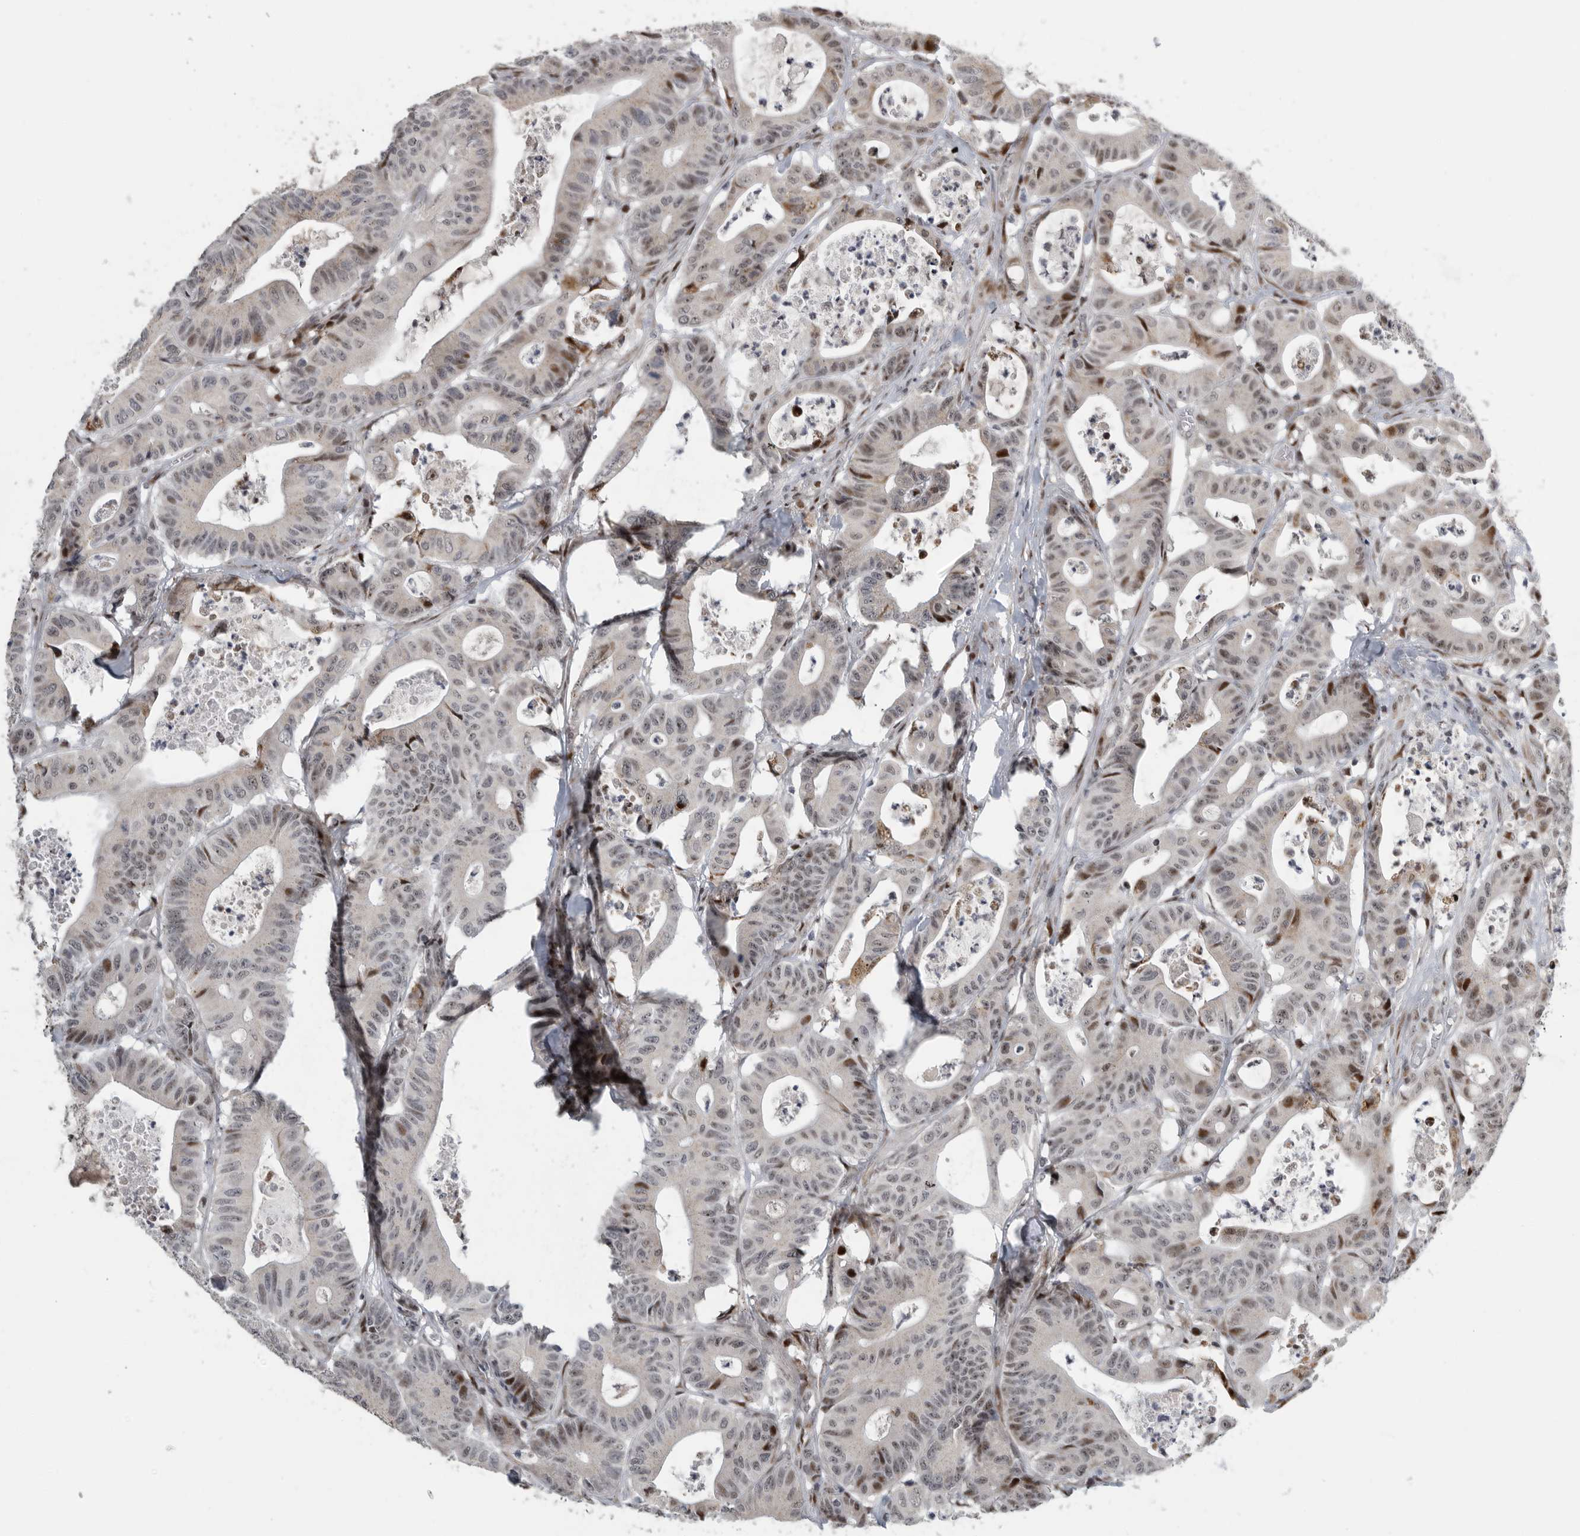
{"staining": {"intensity": "moderate", "quantity": "<25%", "location": "nuclear"}, "tissue": "colorectal cancer", "cell_type": "Tumor cells", "image_type": "cancer", "snomed": [{"axis": "morphology", "description": "Adenocarcinoma, NOS"}, {"axis": "topography", "description": "Colon"}], "caption": "Adenocarcinoma (colorectal) tissue exhibits moderate nuclear positivity in approximately <25% of tumor cells (Stains: DAB (3,3'-diaminobenzidine) in brown, nuclei in blue, Microscopy: brightfield microscopy at high magnification).", "gene": "PCMTD1", "patient": {"sex": "female", "age": 84}}